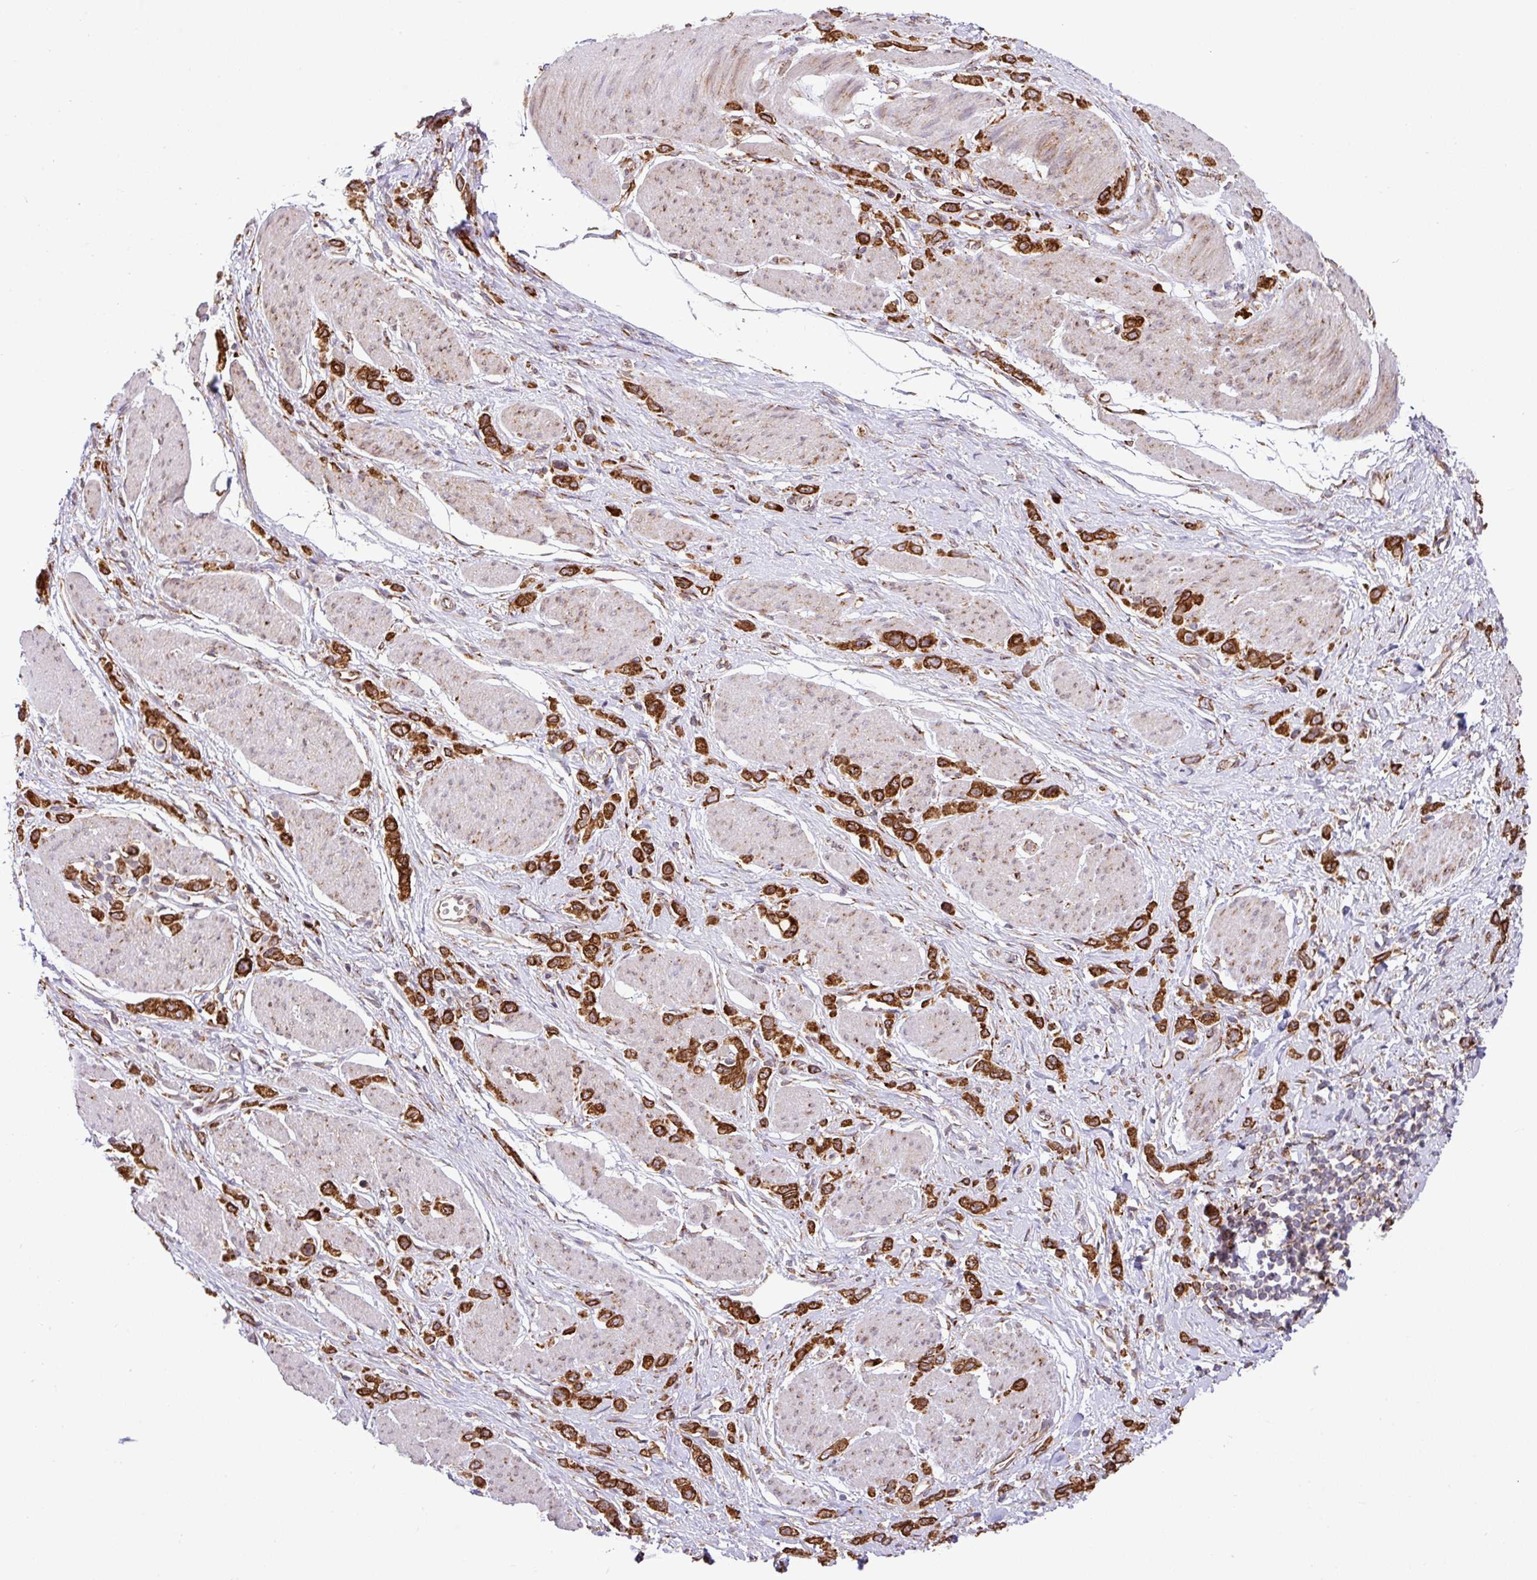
{"staining": {"intensity": "strong", "quantity": ">75%", "location": "cytoplasmic/membranous"}, "tissue": "stomach cancer", "cell_type": "Tumor cells", "image_type": "cancer", "snomed": [{"axis": "morphology", "description": "Adenocarcinoma, NOS"}, {"axis": "topography", "description": "Stomach"}], "caption": "IHC of adenocarcinoma (stomach) shows high levels of strong cytoplasmic/membranous expression in about >75% of tumor cells.", "gene": "SLC39A7", "patient": {"sex": "female", "age": 65}}